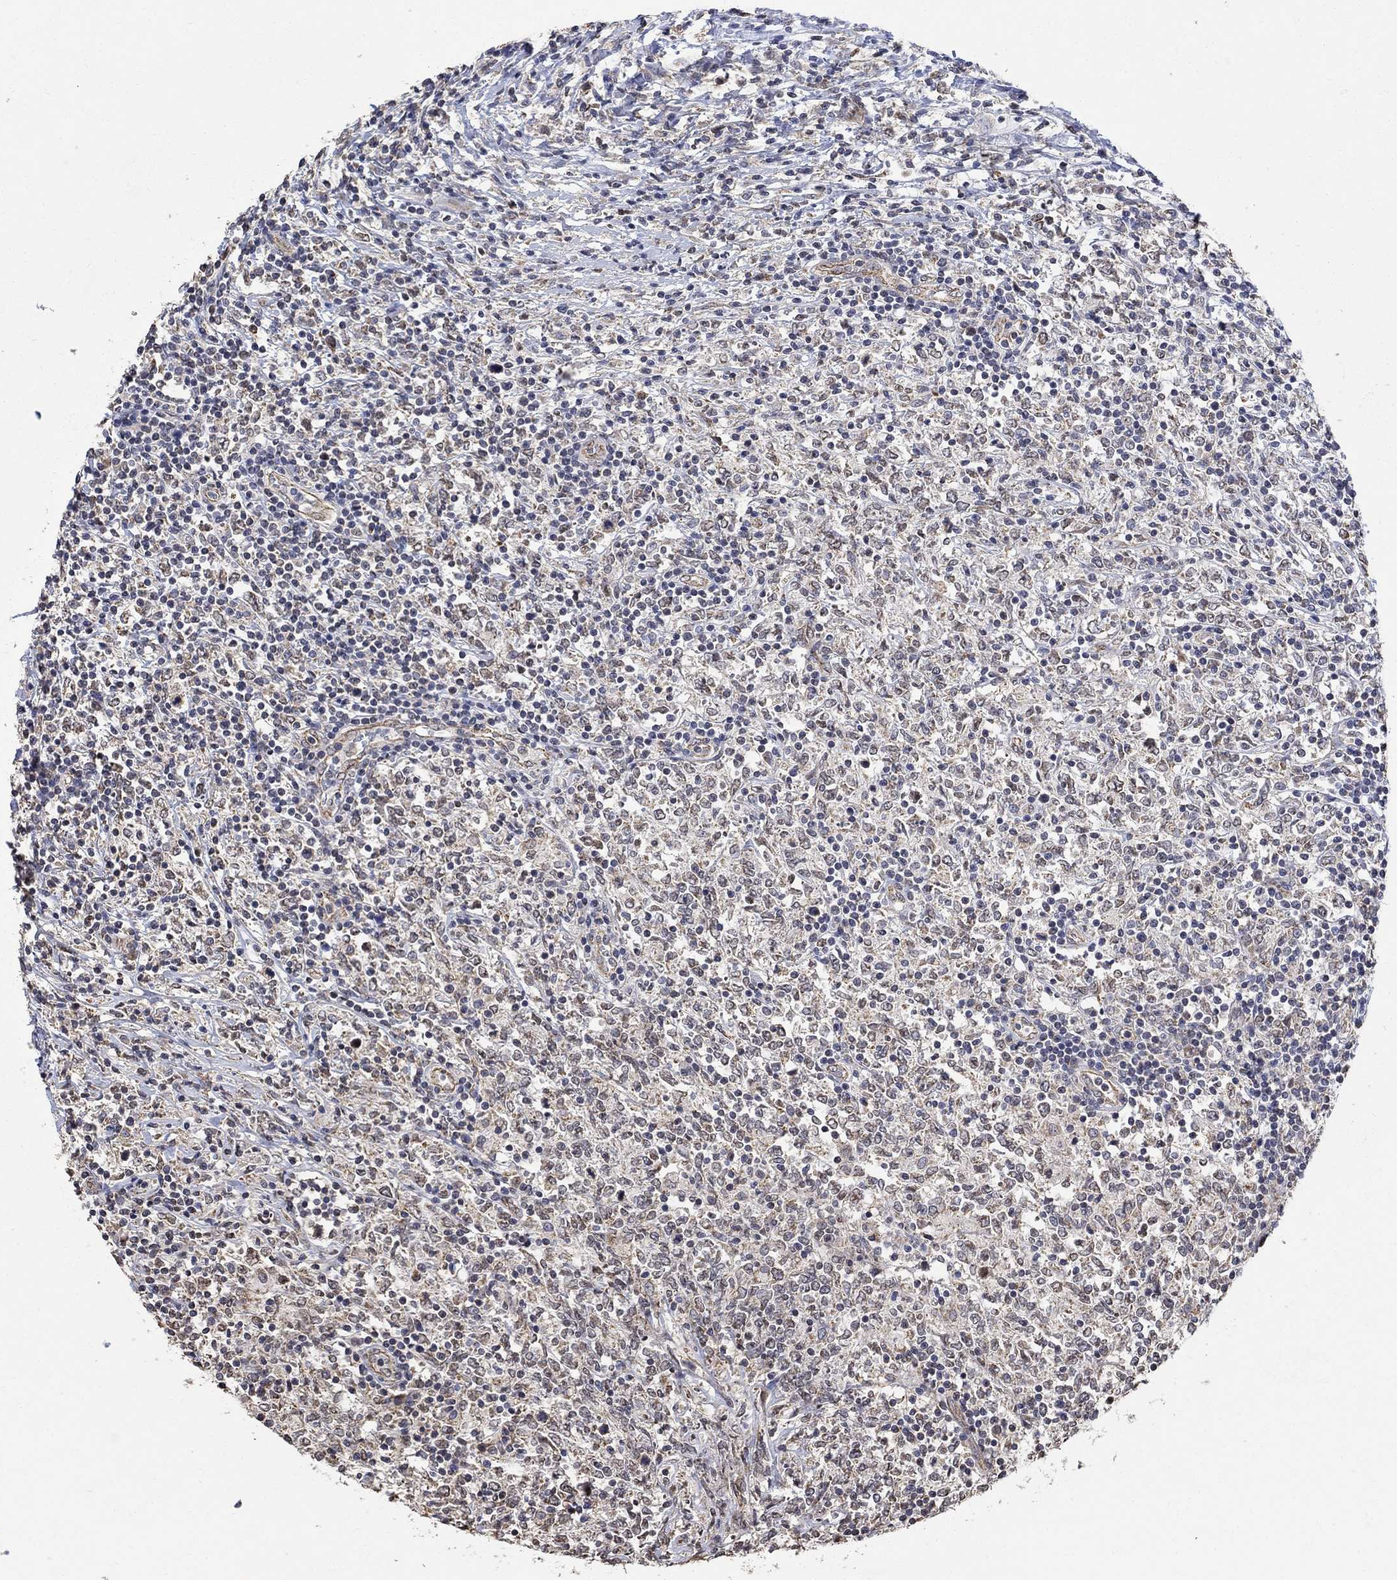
{"staining": {"intensity": "negative", "quantity": "none", "location": "none"}, "tissue": "lymphoma", "cell_type": "Tumor cells", "image_type": "cancer", "snomed": [{"axis": "morphology", "description": "Malignant lymphoma, non-Hodgkin's type, High grade"}, {"axis": "topography", "description": "Lymph node"}], "caption": "This is a histopathology image of immunohistochemistry (IHC) staining of malignant lymphoma, non-Hodgkin's type (high-grade), which shows no staining in tumor cells.", "gene": "ANKRA2", "patient": {"sex": "female", "age": 84}}